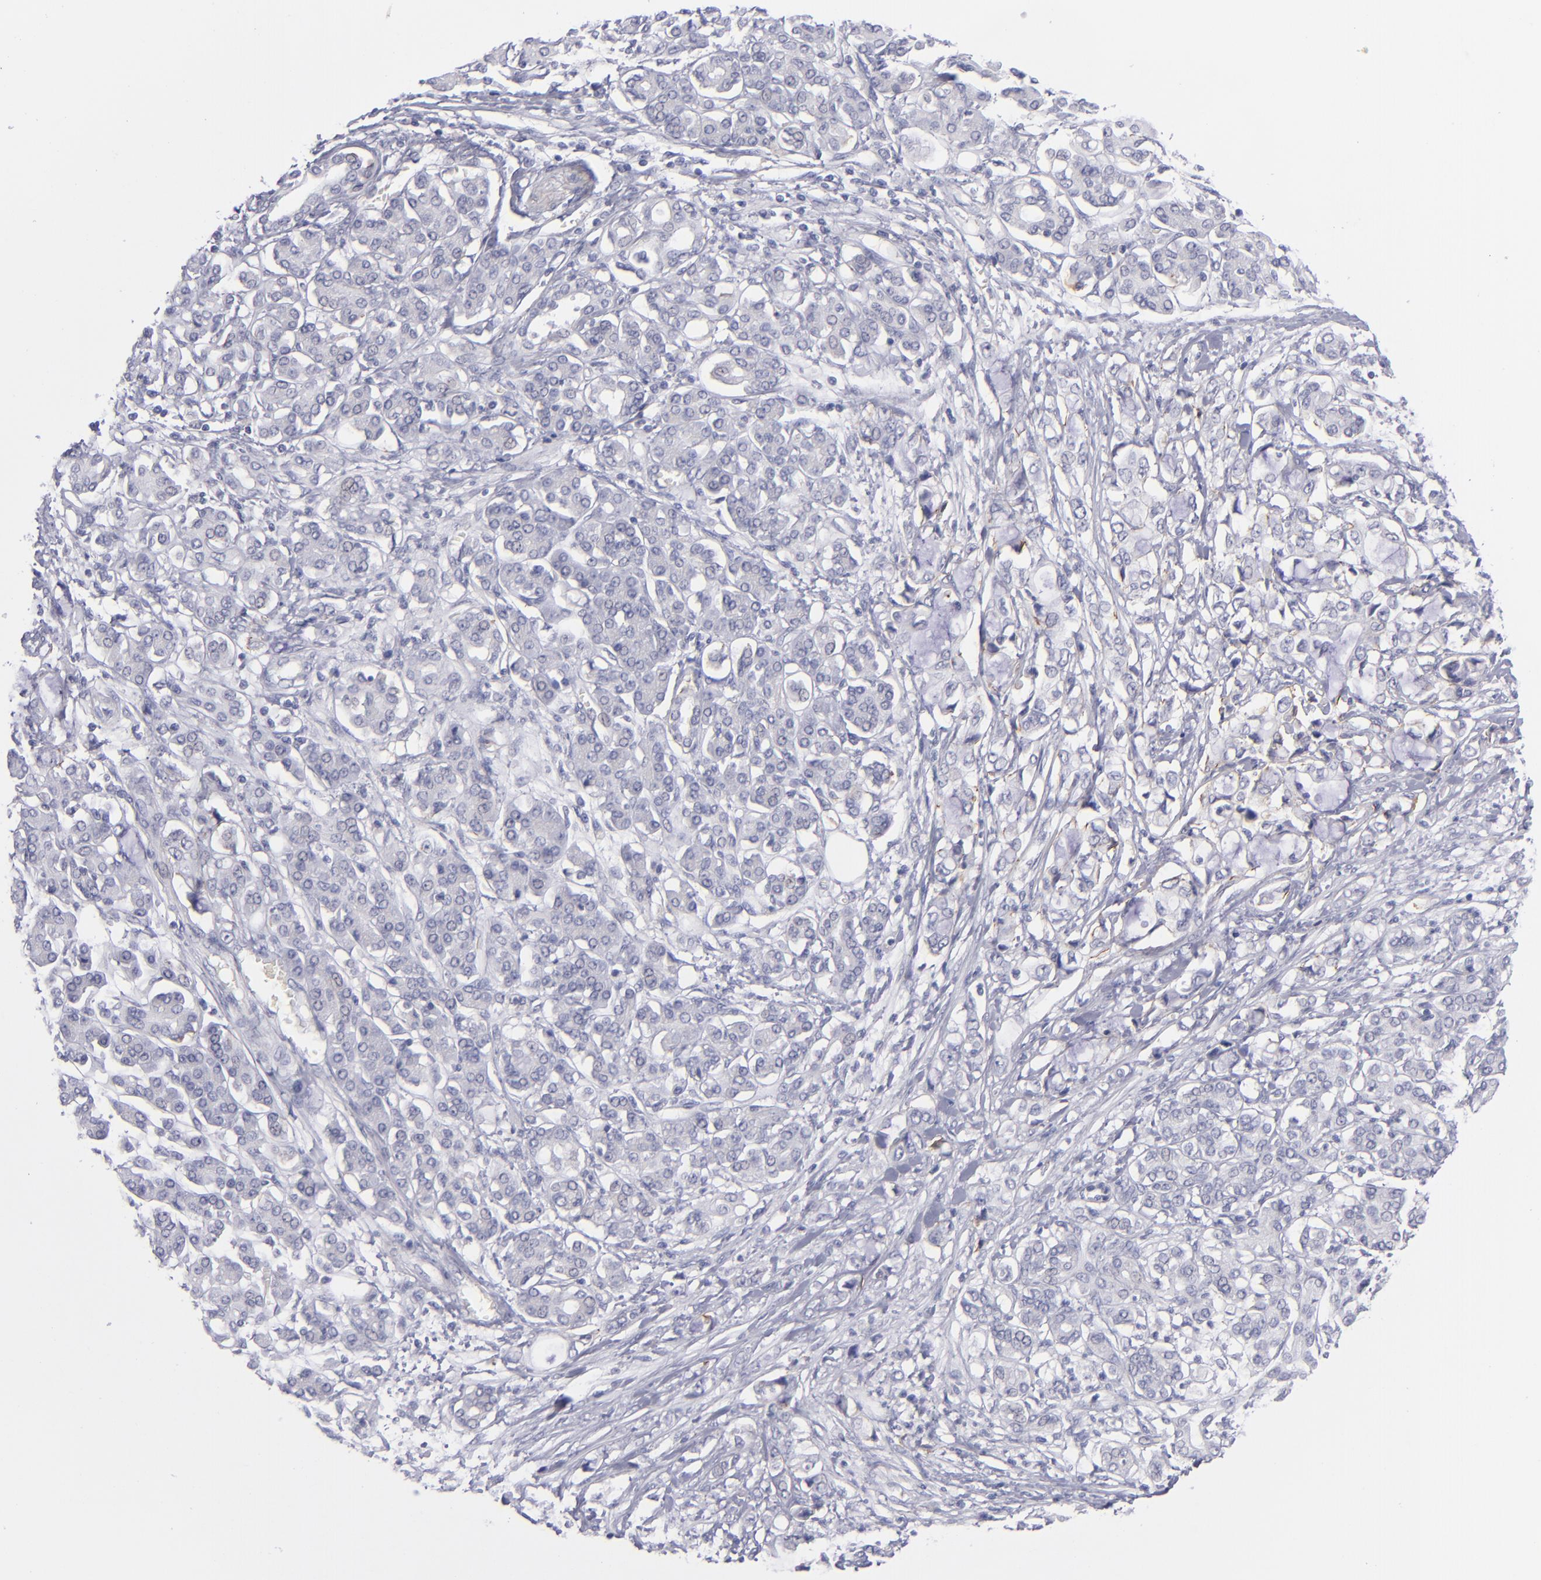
{"staining": {"intensity": "negative", "quantity": "none", "location": "none"}, "tissue": "pancreatic cancer", "cell_type": "Tumor cells", "image_type": "cancer", "snomed": [{"axis": "morphology", "description": "Adenocarcinoma, NOS"}, {"axis": "topography", "description": "Pancreas"}], "caption": "Tumor cells show no significant expression in pancreatic cancer. (Stains: DAB (3,3'-diaminobenzidine) immunohistochemistry (IHC) with hematoxylin counter stain, Microscopy: brightfield microscopy at high magnification).", "gene": "ITGB4", "patient": {"sex": "female", "age": 70}}